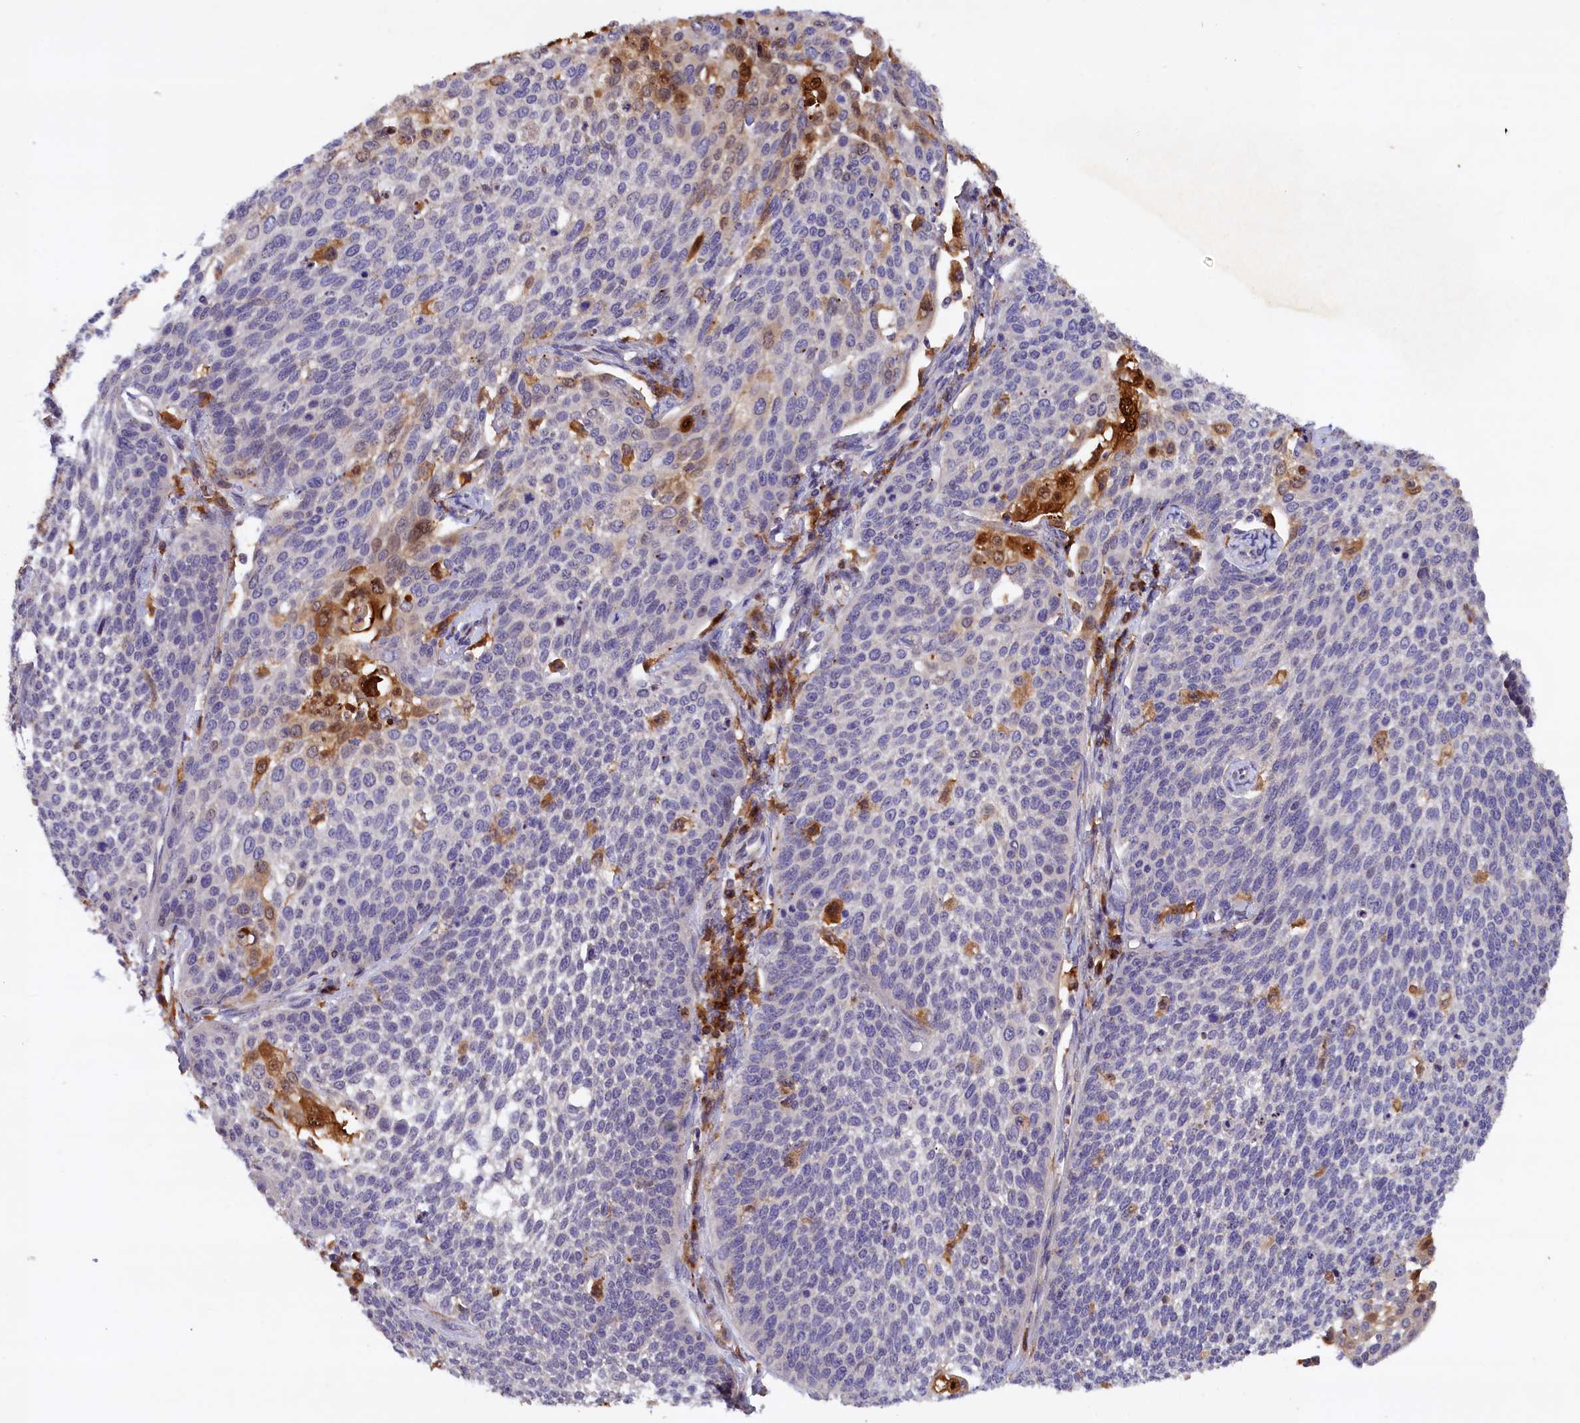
{"staining": {"intensity": "strong", "quantity": "<25%", "location": "cytoplasmic/membranous"}, "tissue": "cervical cancer", "cell_type": "Tumor cells", "image_type": "cancer", "snomed": [{"axis": "morphology", "description": "Squamous cell carcinoma, NOS"}, {"axis": "topography", "description": "Cervix"}], "caption": "Immunohistochemical staining of squamous cell carcinoma (cervical) demonstrates medium levels of strong cytoplasmic/membranous staining in approximately <25% of tumor cells.", "gene": "NAIP", "patient": {"sex": "female", "age": 34}}